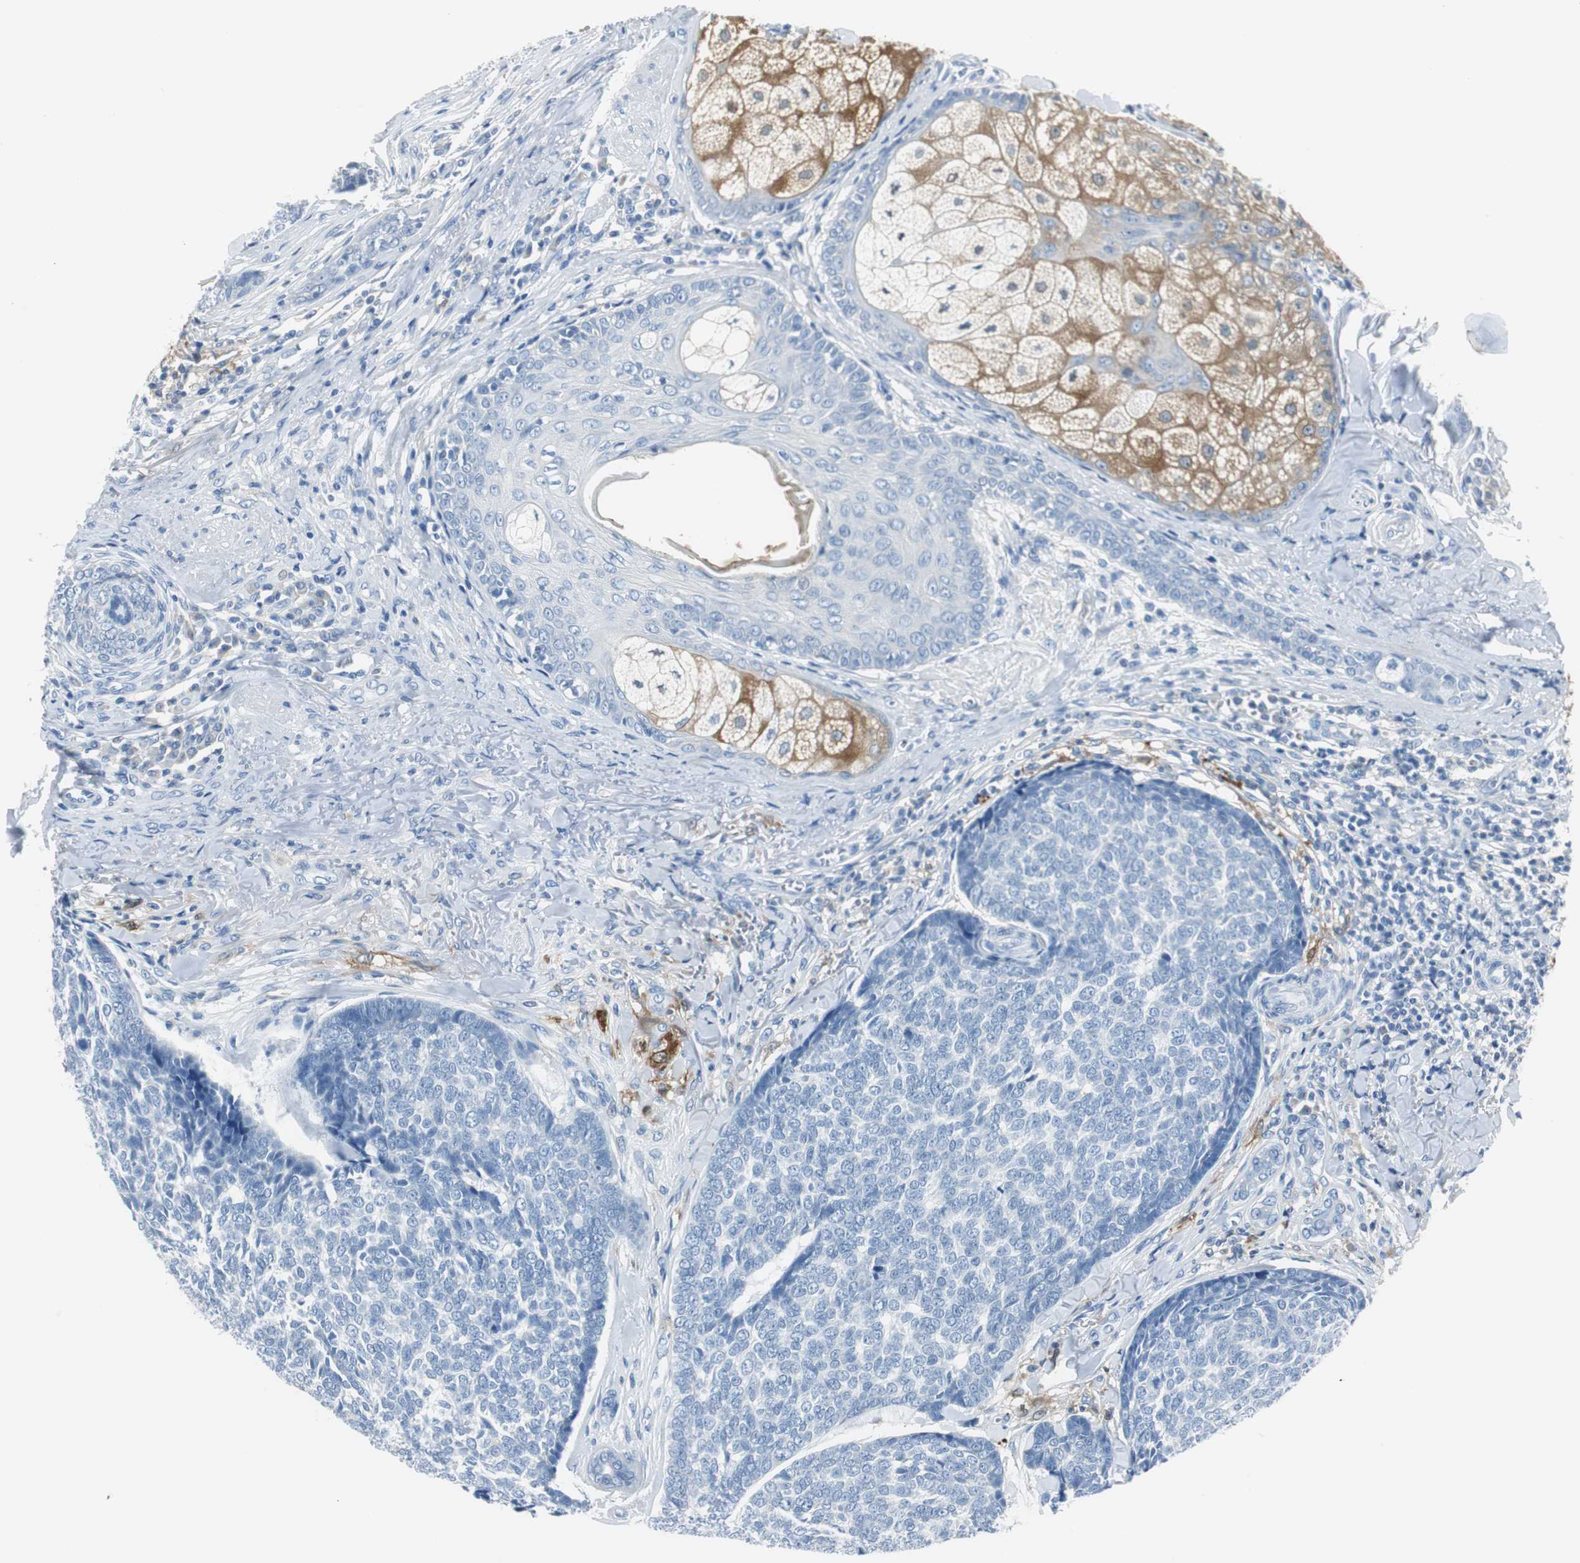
{"staining": {"intensity": "negative", "quantity": "none", "location": "none"}, "tissue": "skin cancer", "cell_type": "Tumor cells", "image_type": "cancer", "snomed": [{"axis": "morphology", "description": "Basal cell carcinoma"}, {"axis": "topography", "description": "Skin"}], "caption": "Immunohistochemistry (IHC) of skin basal cell carcinoma displays no staining in tumor cells. (DAB (3,3'-diaminobenzidine) IHC, high magnification).", "gene": "FBP1", "patient": {"sex": "male", "age": 84}}